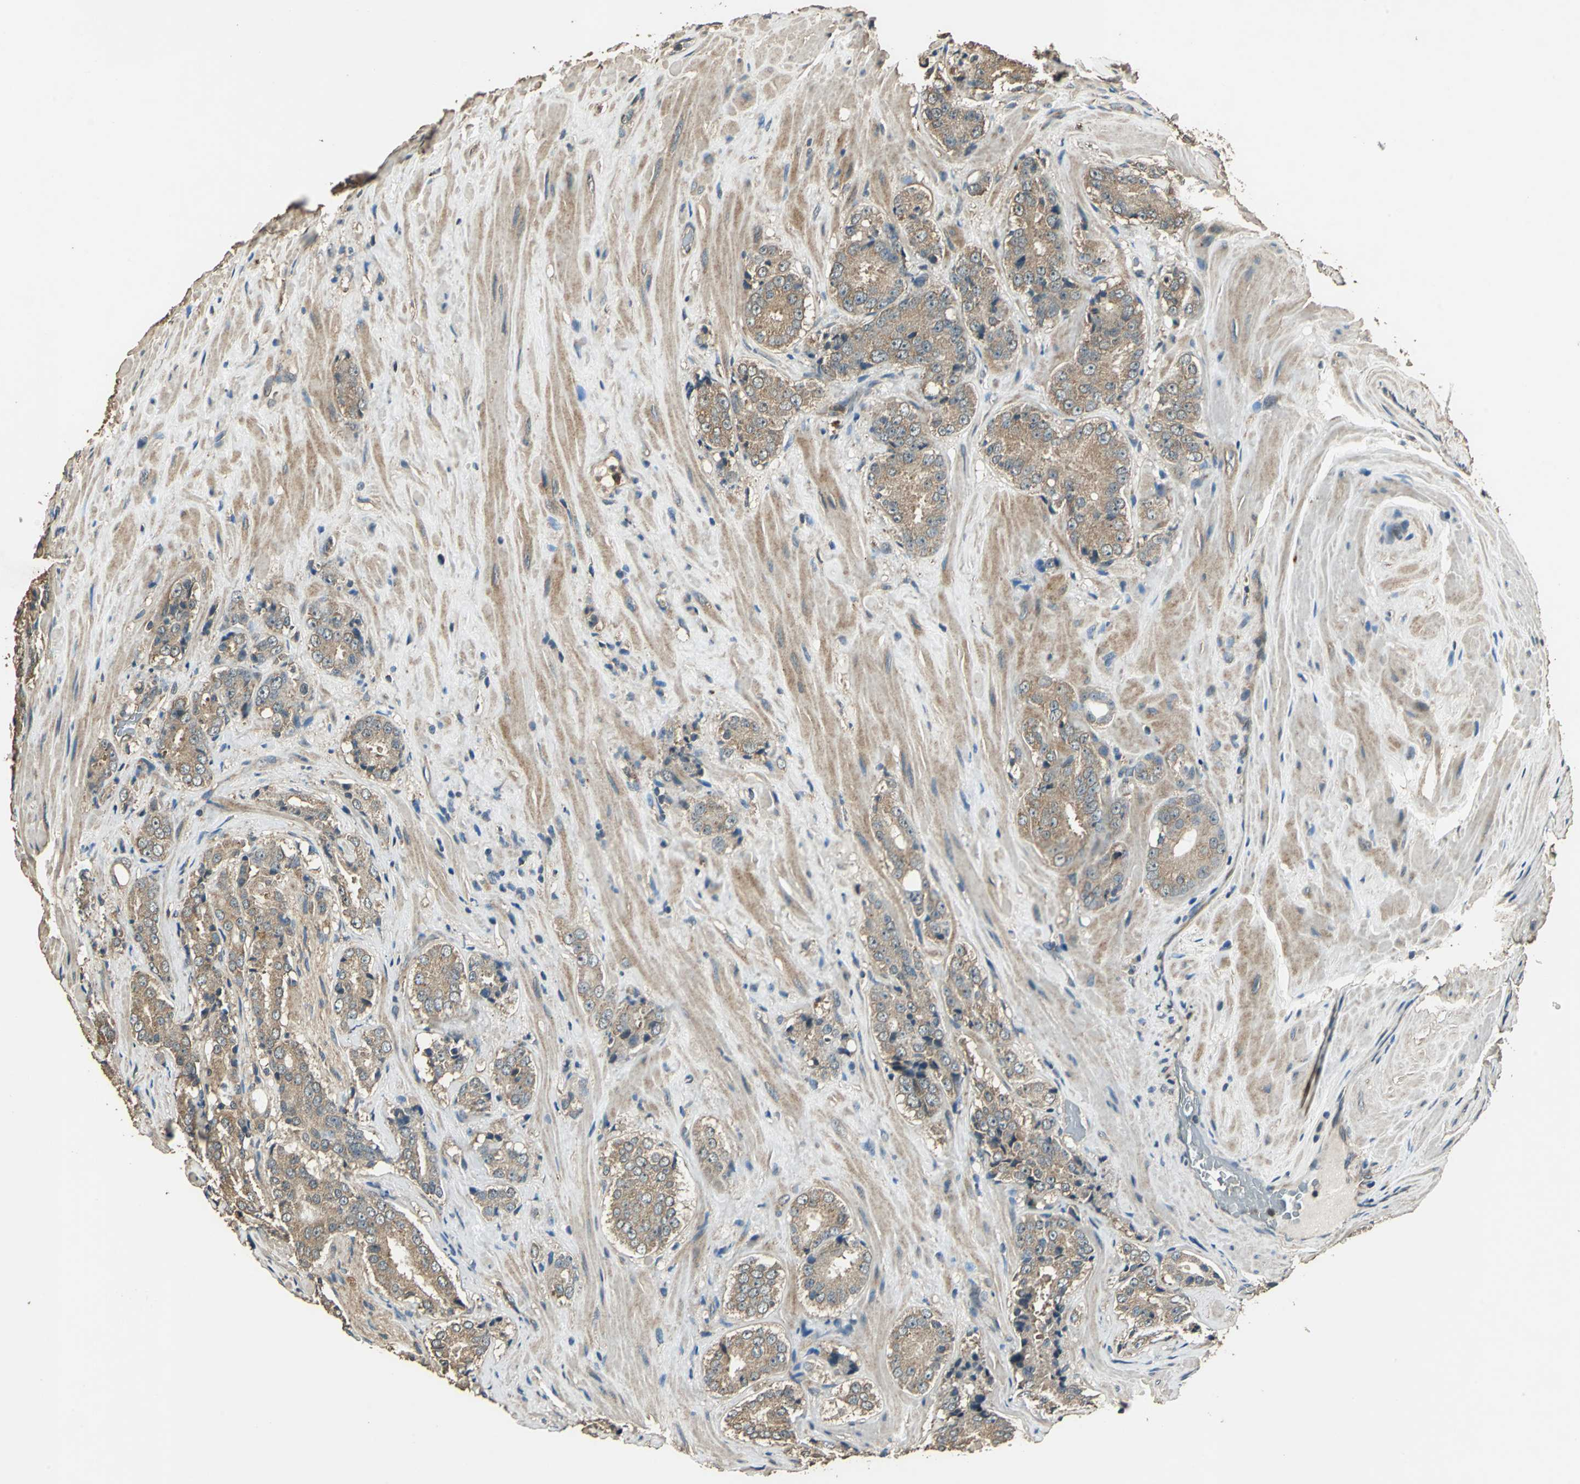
{"staining": {"intensity": "moderate", "quantity": ">75%", "location": "cytoplasmic/membranous"}, "tissue": "prostate cancer", "cell_type": "Tumor cells", "image_type": "cancer", "snomed": [{"axis": "morphology", "description": "Adenocarcinoma, High grade"}, {"axis": "topography", "description": "Prostate"}], "caption": "The immunohistochemical stain highlights moderate cytoplasmic/membranous expression in tumor cells of prostate adenocarcinoma (high-grade) tissue.", "gene": "TMPRSS4", "patient": {"sex": "male", "age": 70}}